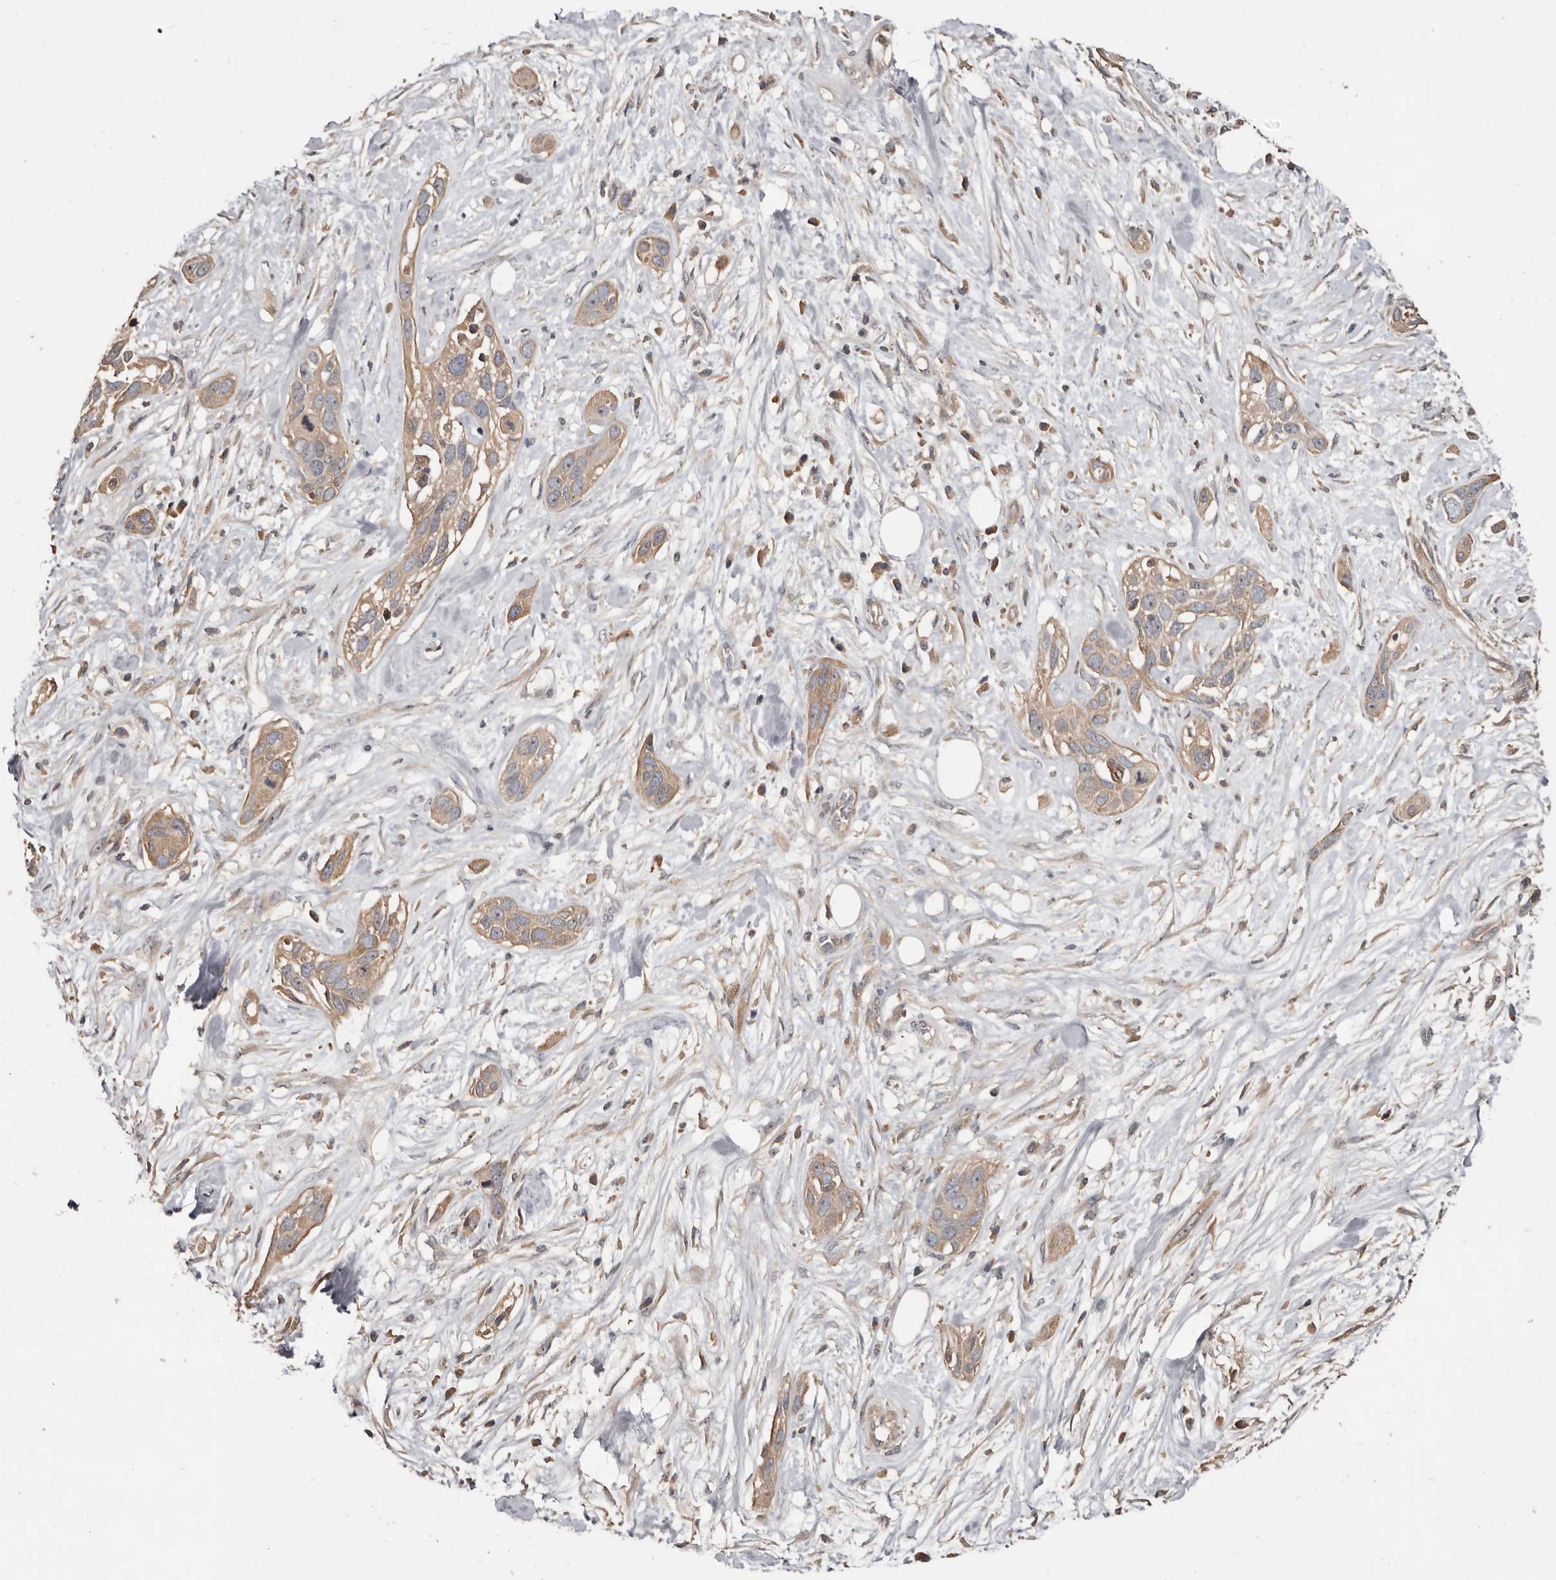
{"staining": {"intensity": "weak", "quantity": ">75%", "location": "cytoplasmic/membranous"}, "tissue": "pancreatic cancer", "cell_type": "Tumor cells", "image_type": "cancer", "snomed": [{"axis": "morphology", "description": "Adenocarcinoma, NOS"}, {"axis": "topography", "description": "Pancreas"}], "caption": "Protein expression analysis of human adenocarcinoma (pancreatic) reveals weak cytoplasmic/membranous expression in about >75% of tumor cells.", "gene": "TTC39A", "patient": {"sex": "female", "age": 60}}